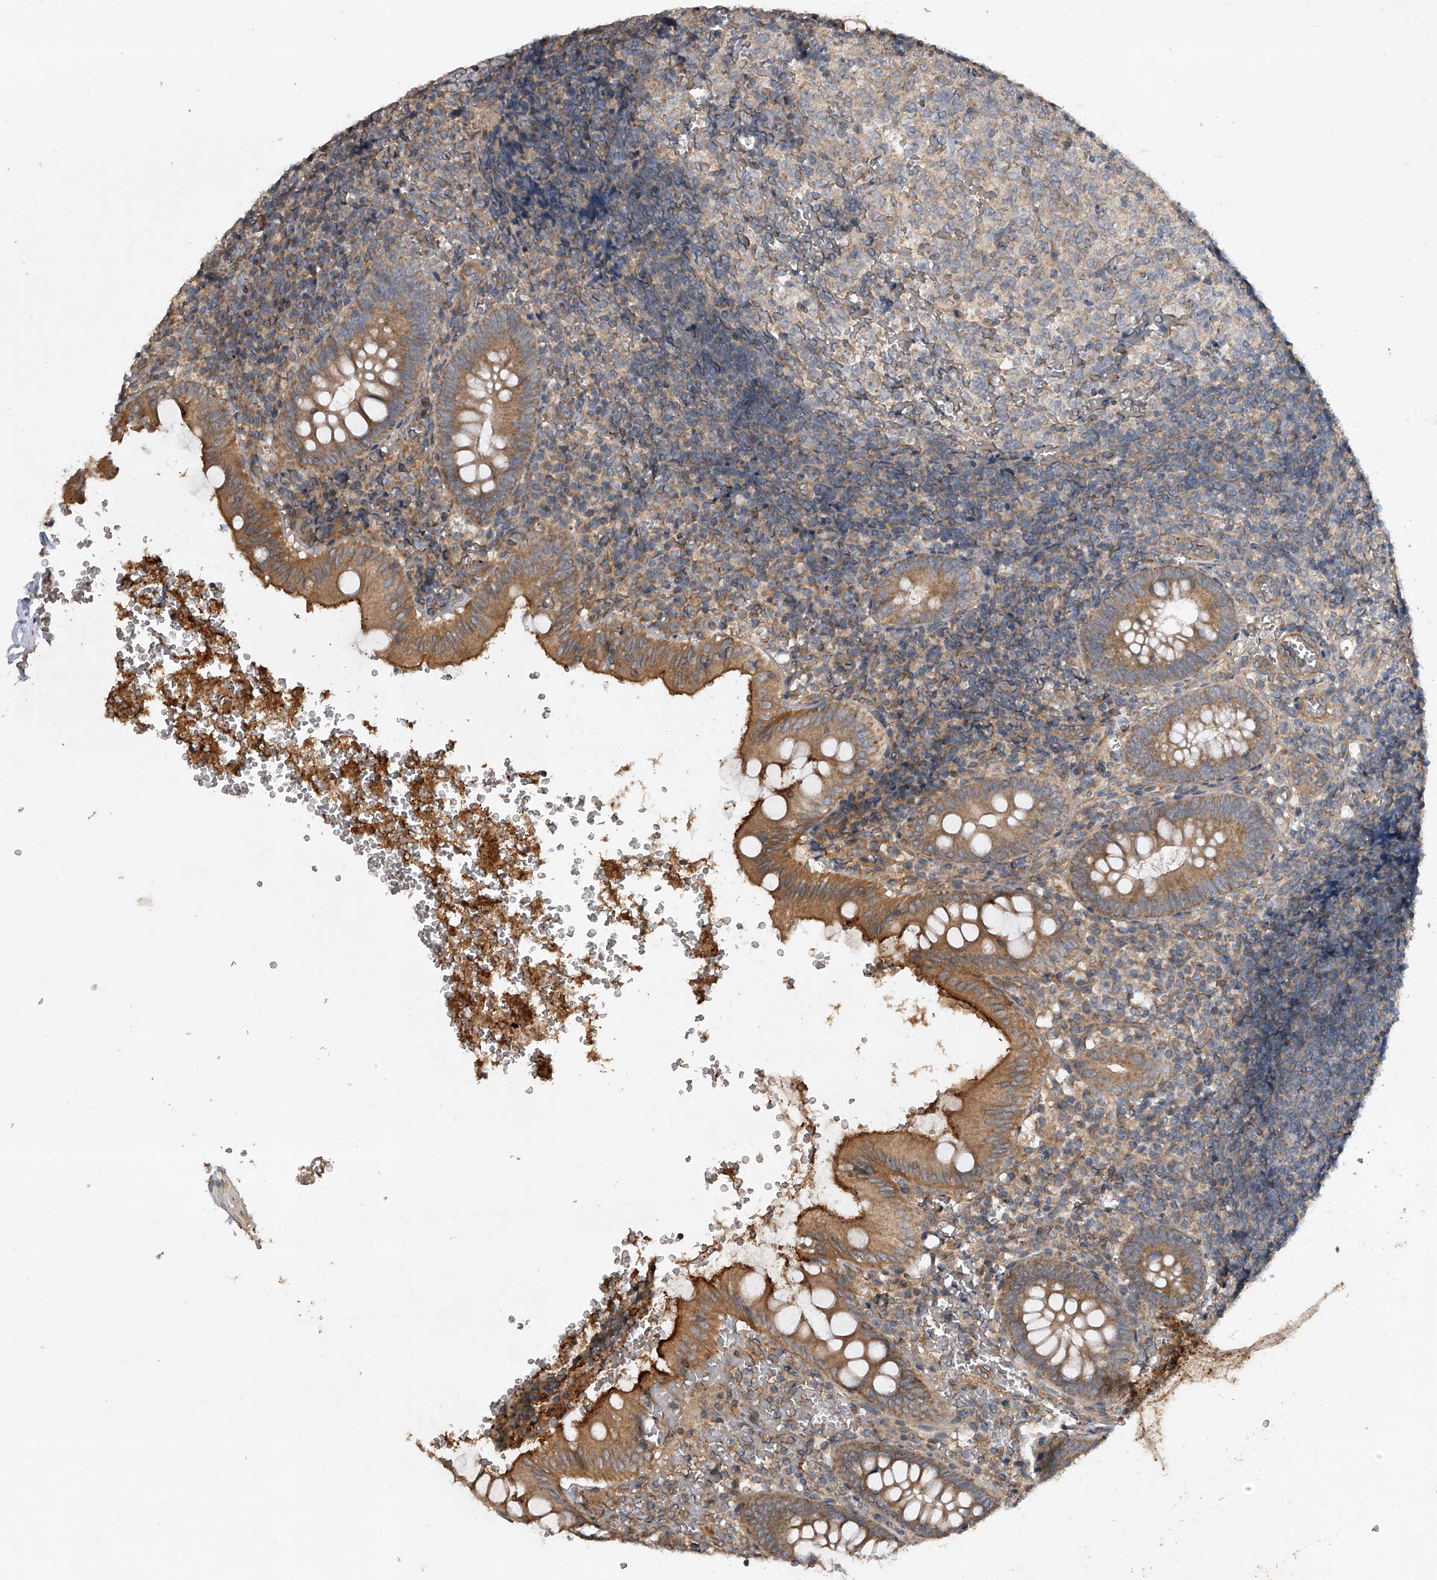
{"staining": {"intensity": "moderate", "quantity": ">75%", "location": "cytoplasmic/membranous"}, "tissue": "appendix", "cell_type": "Glandular cells", "image_type": "normal", "snomed": [{"axis": "morphology", "description": "Normal tissue, NOS"}, {"axis": "topography", "description": "Appendix"}], "caption": "Immunohistochemistry (IHC) photomicrograph of normal human appendix stained for a protein (brown), which demonstrates medium levels of moderate cytoplasmic/membranous expression in about >75% of glandular cells.", "gene": "NFS1", "patient": {"sex": "male", "age": 8}}